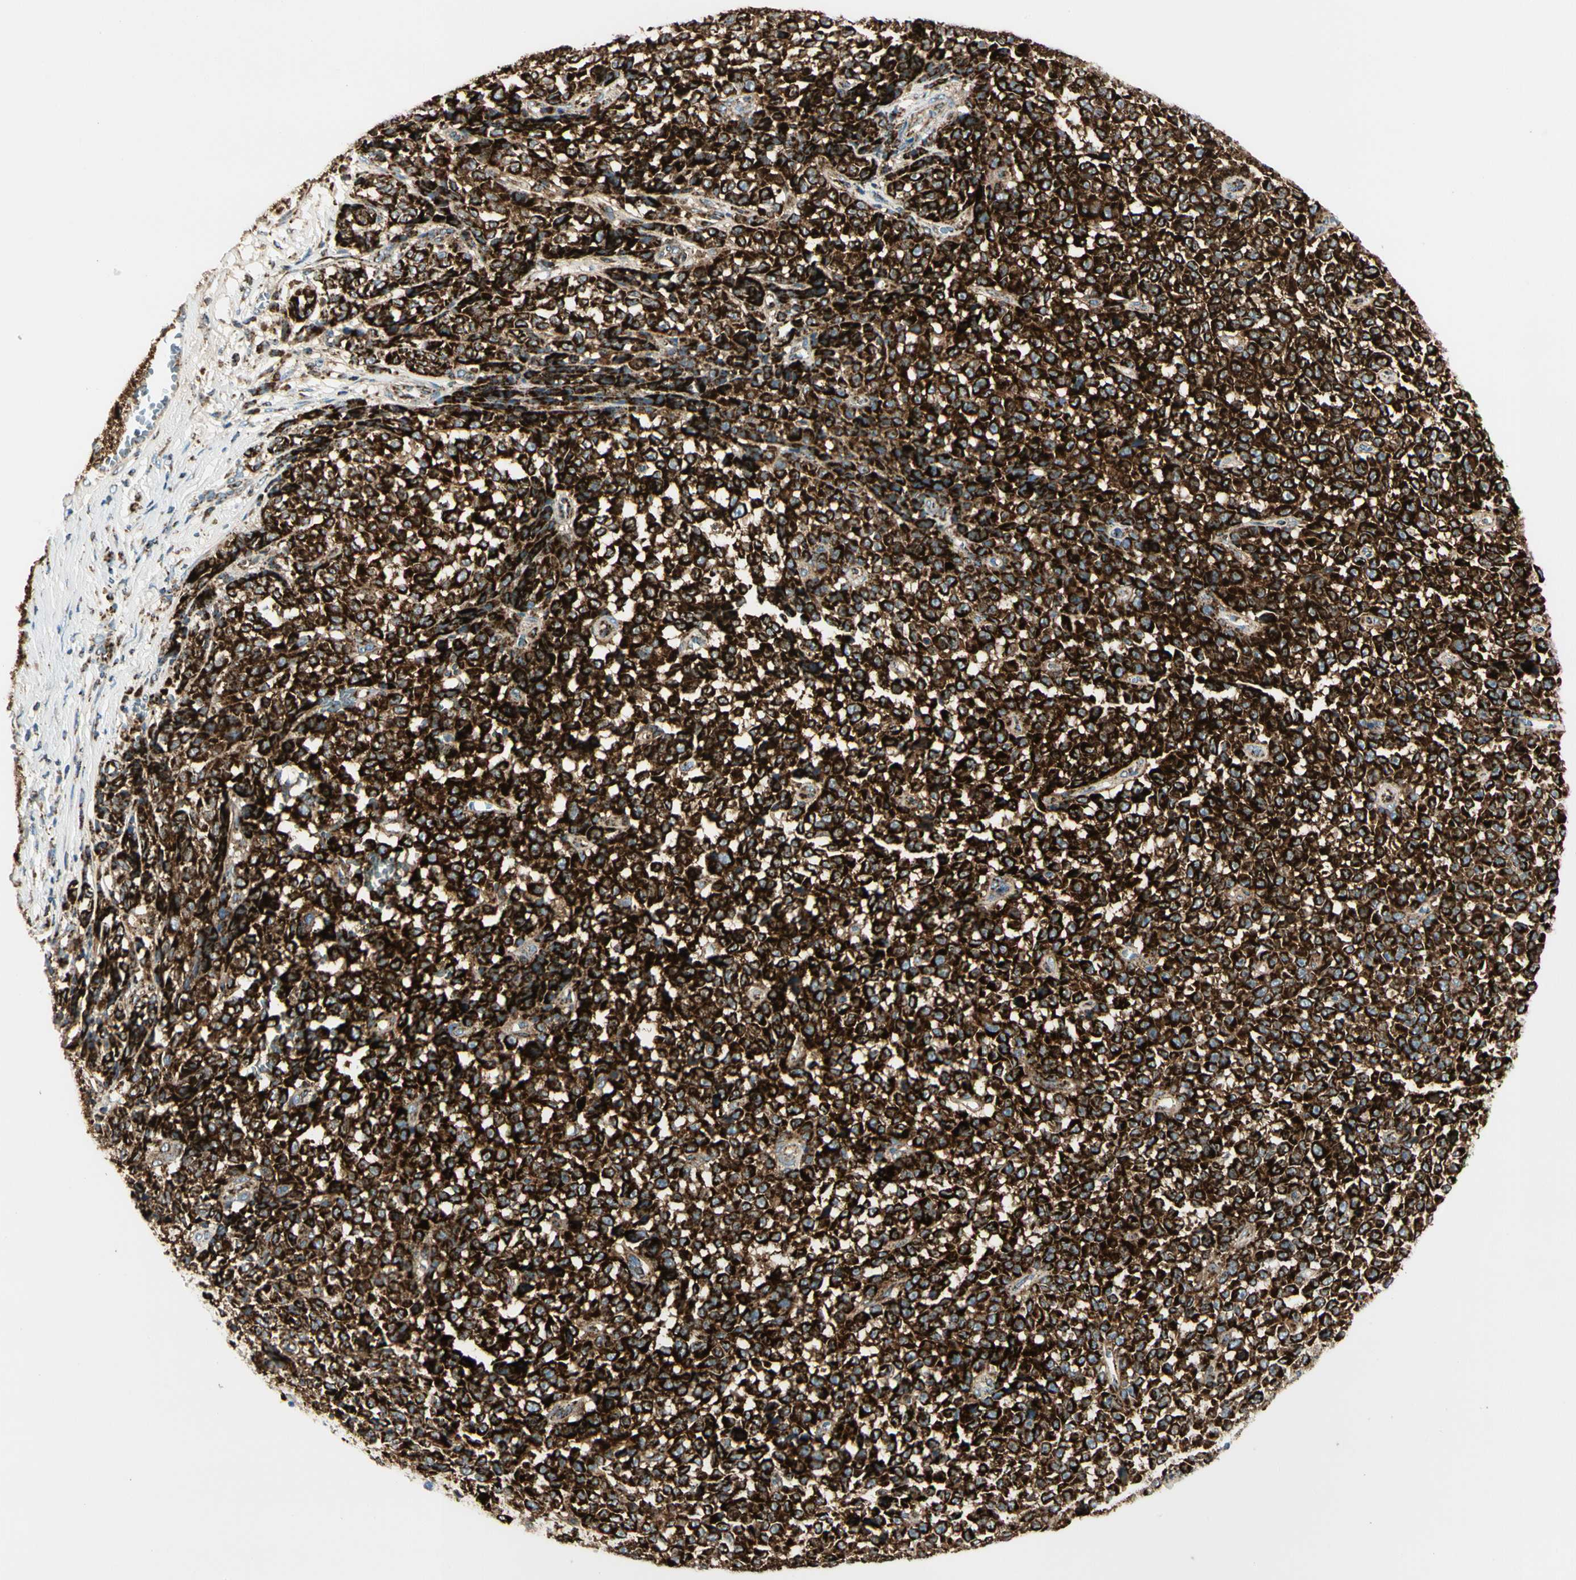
{"staining": {"intensity": "strong", "quantity": ">75%", "location": "cytoplasmic/membranous"}, "tissue": "melanoma", "cell_type": "Tumor cells", "image_type": "cancer", "snomed": [{"axis": "morphology", "description": "Malignant melanoma, NOS"}, {"axis": "topography", "description": "Skin"}], "caption": "This photomicrograph shows immunohistochemistry staining of melanoma, with high strong cytoplasmic/membranous staining in approximately >75% of tumor cells.", "gene": "ME2", "patient": {"sex": "female", "age": 82}}